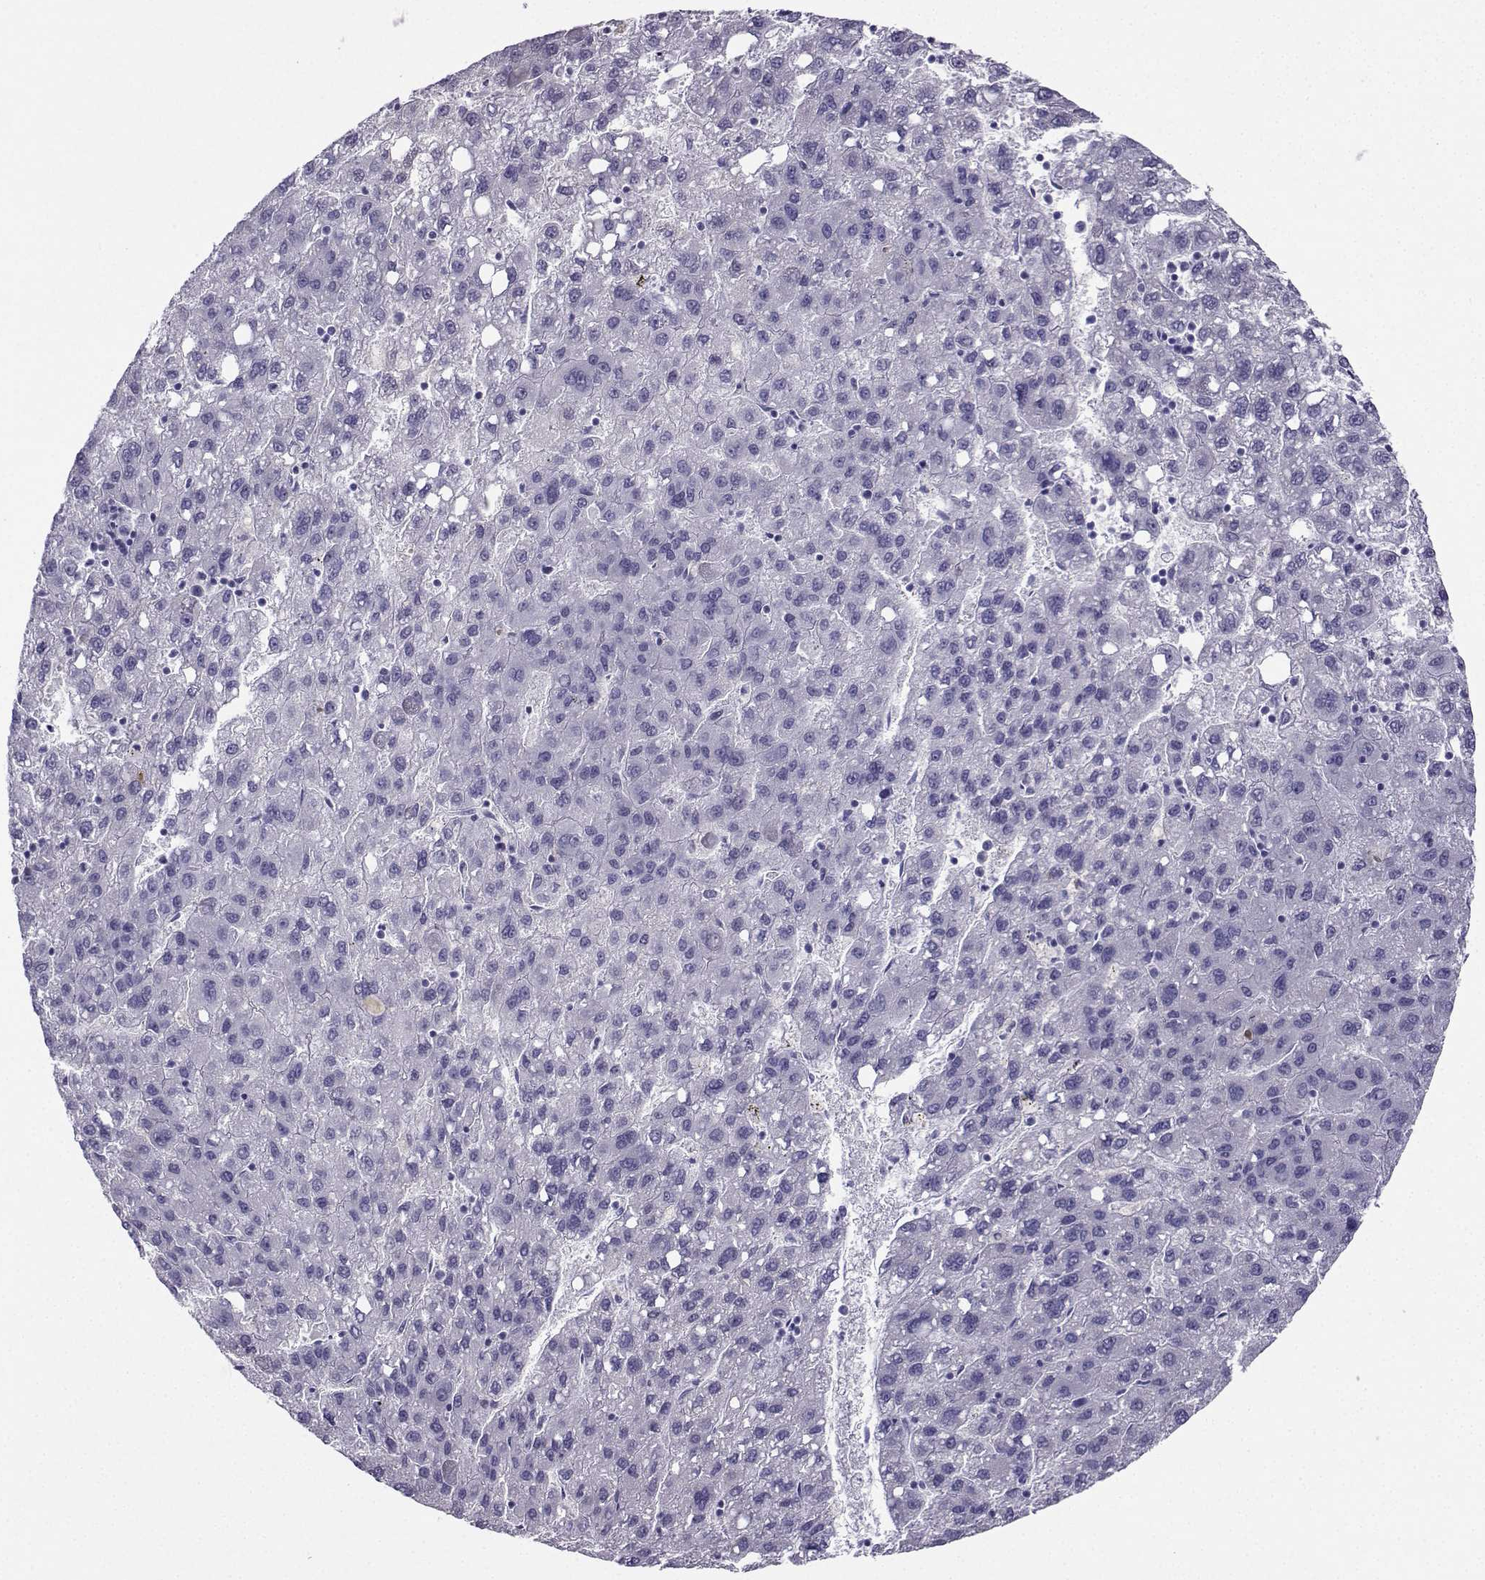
{"staining": {"intensity": "negative", "quantity": "none", "location": "none"}, "tissue": "liver cancer", "cell_type": "Tumor cells", "image_type": "cancer", "snomed": [{"axis": "morphology", "description": "Carcinoma, Hepatocellular, NOS"}, {"axis": "topography", "description": "Liver"}], "caption": "Immunohistochemistry (IHC) micrograph of human hepatocellular carcinoma (liver) stained for a protein (brown), which shows no staining in tumor cells.", "gene": "FBXO24", "patient": {"sex": "female", "age": 82}}